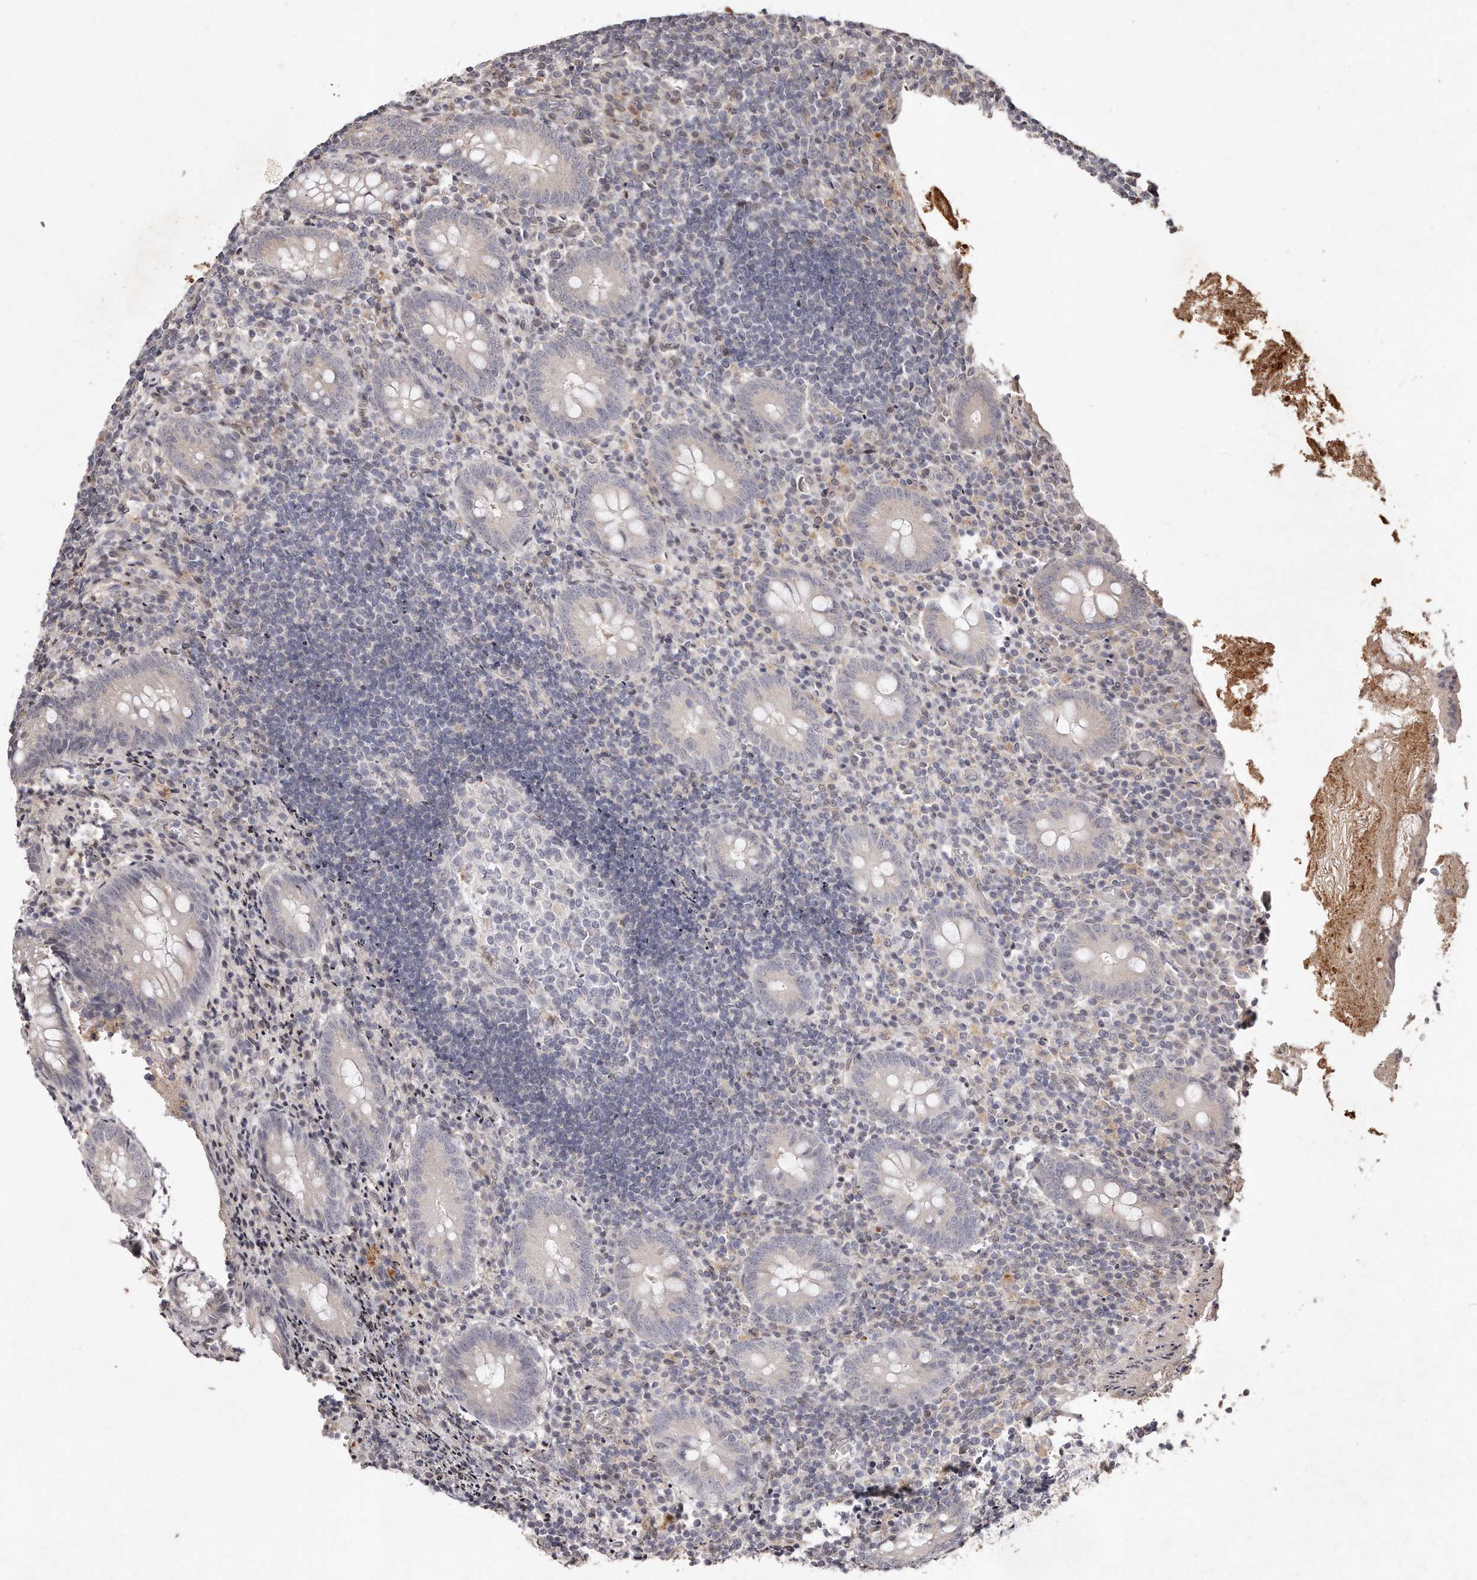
{"staining": {"intensity": "negative", "quantity": "none", "location": "none"}, "tissue": "appendix", "cell_type": "Glandular cells", "image_type": "normal", "snomed": [{"axis": "morphology", "description": "Normal tissue, NOS"}, {"axis": "topography", "description": "Appendix"}], "caption": "Immunohistochemistry of unremarkable human appendix reveals no expression in glandular cells.", "gene": "HASPIN", "patient": {"sex": "female", "age": 17}}